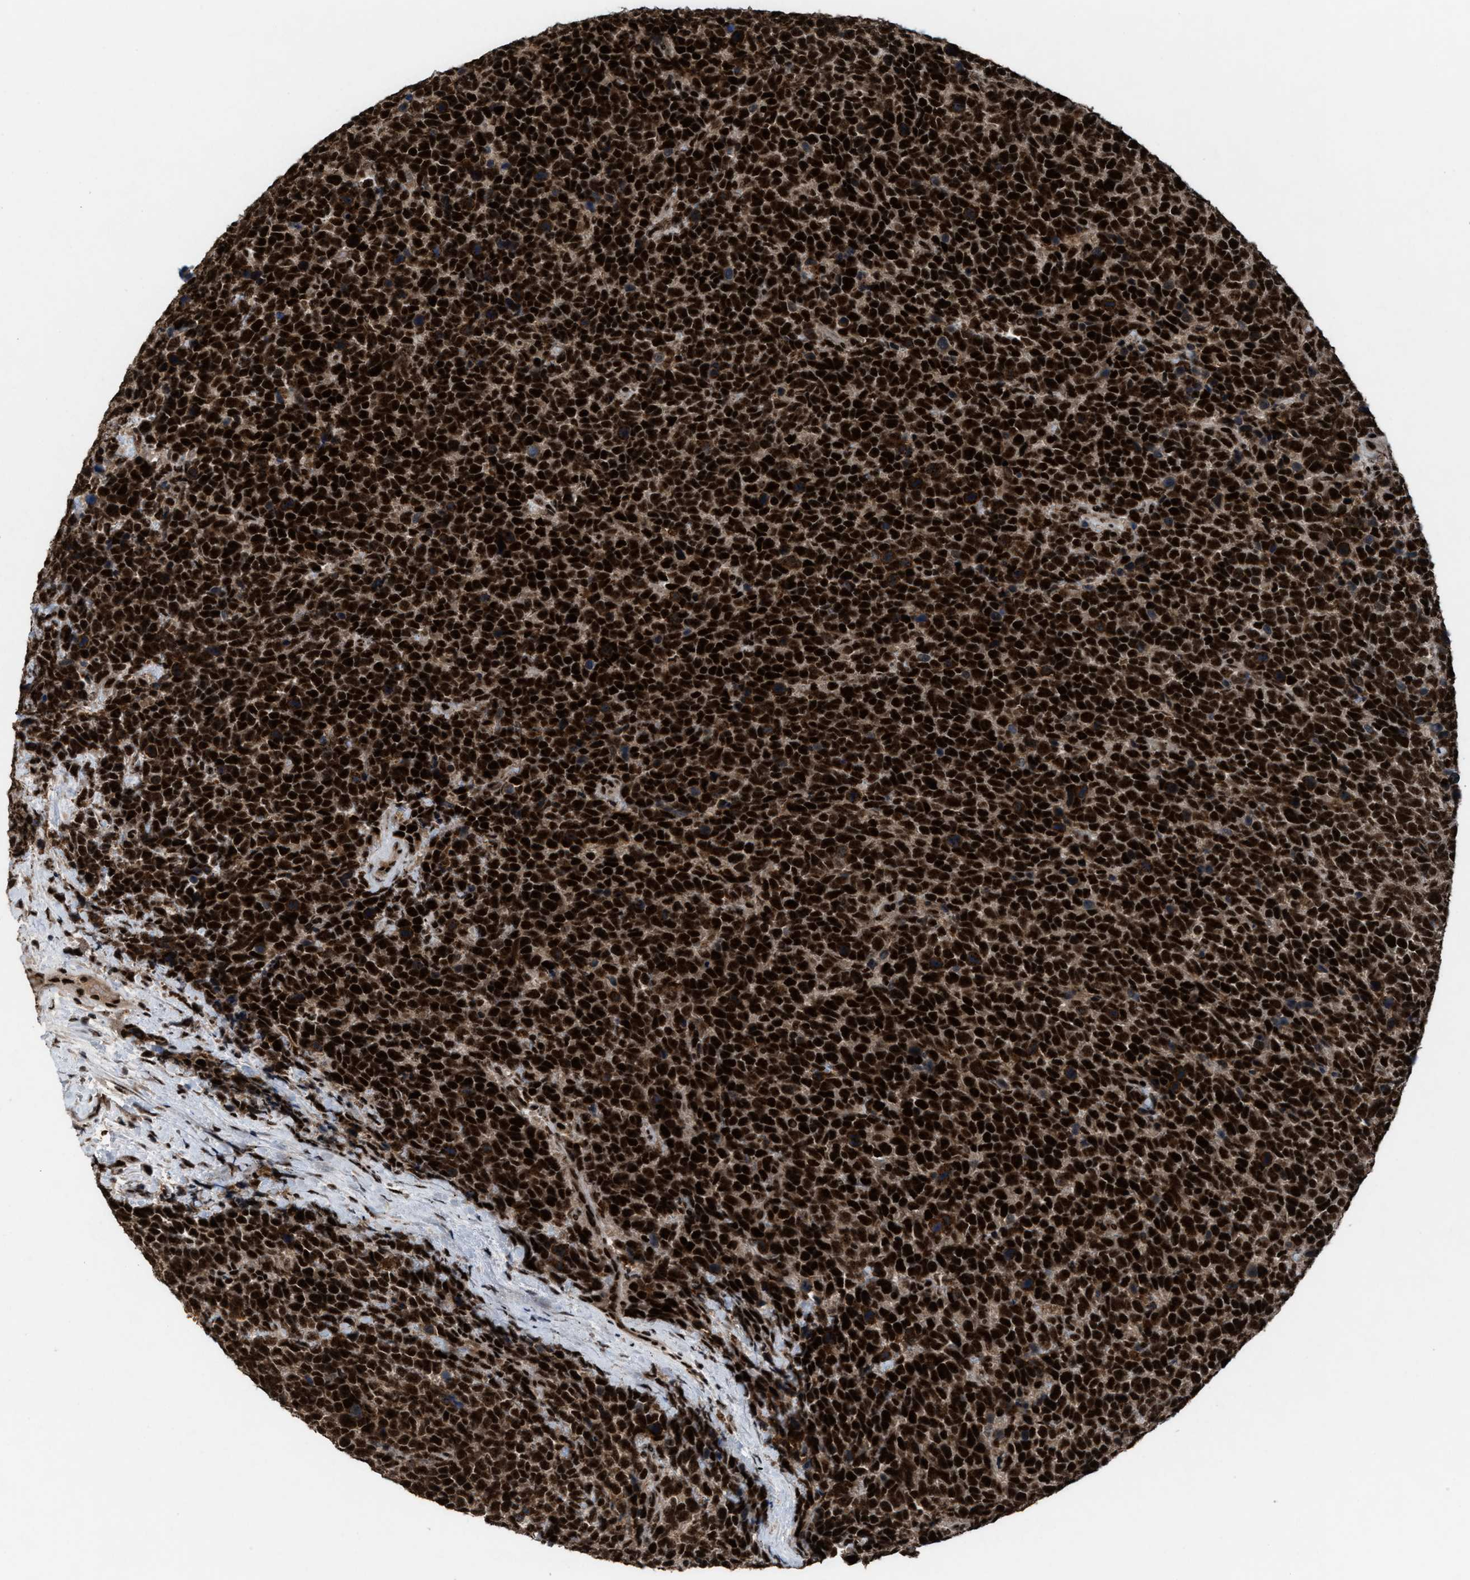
{"staining": {"intensity": "strong", "quantity": ">75%", "location": "nuclear"}, "tissue": "urothelial cancer", "cell_type": "Tumor cells", "image_type": "cancer", "snomed": [{"axis": "morphology", "description": "Urothelial carcinoma, High grade"}, {"axis": "topography", "description": "Urinary bladder"}], "caption": "Immunohistochemical staining of urothelial cancer demonstrates high levels of strong nuclear protein positivity in about >75% of tumor cells.", "gene": "PRPF4", "patient": {"sex": "female", "age": 82}}